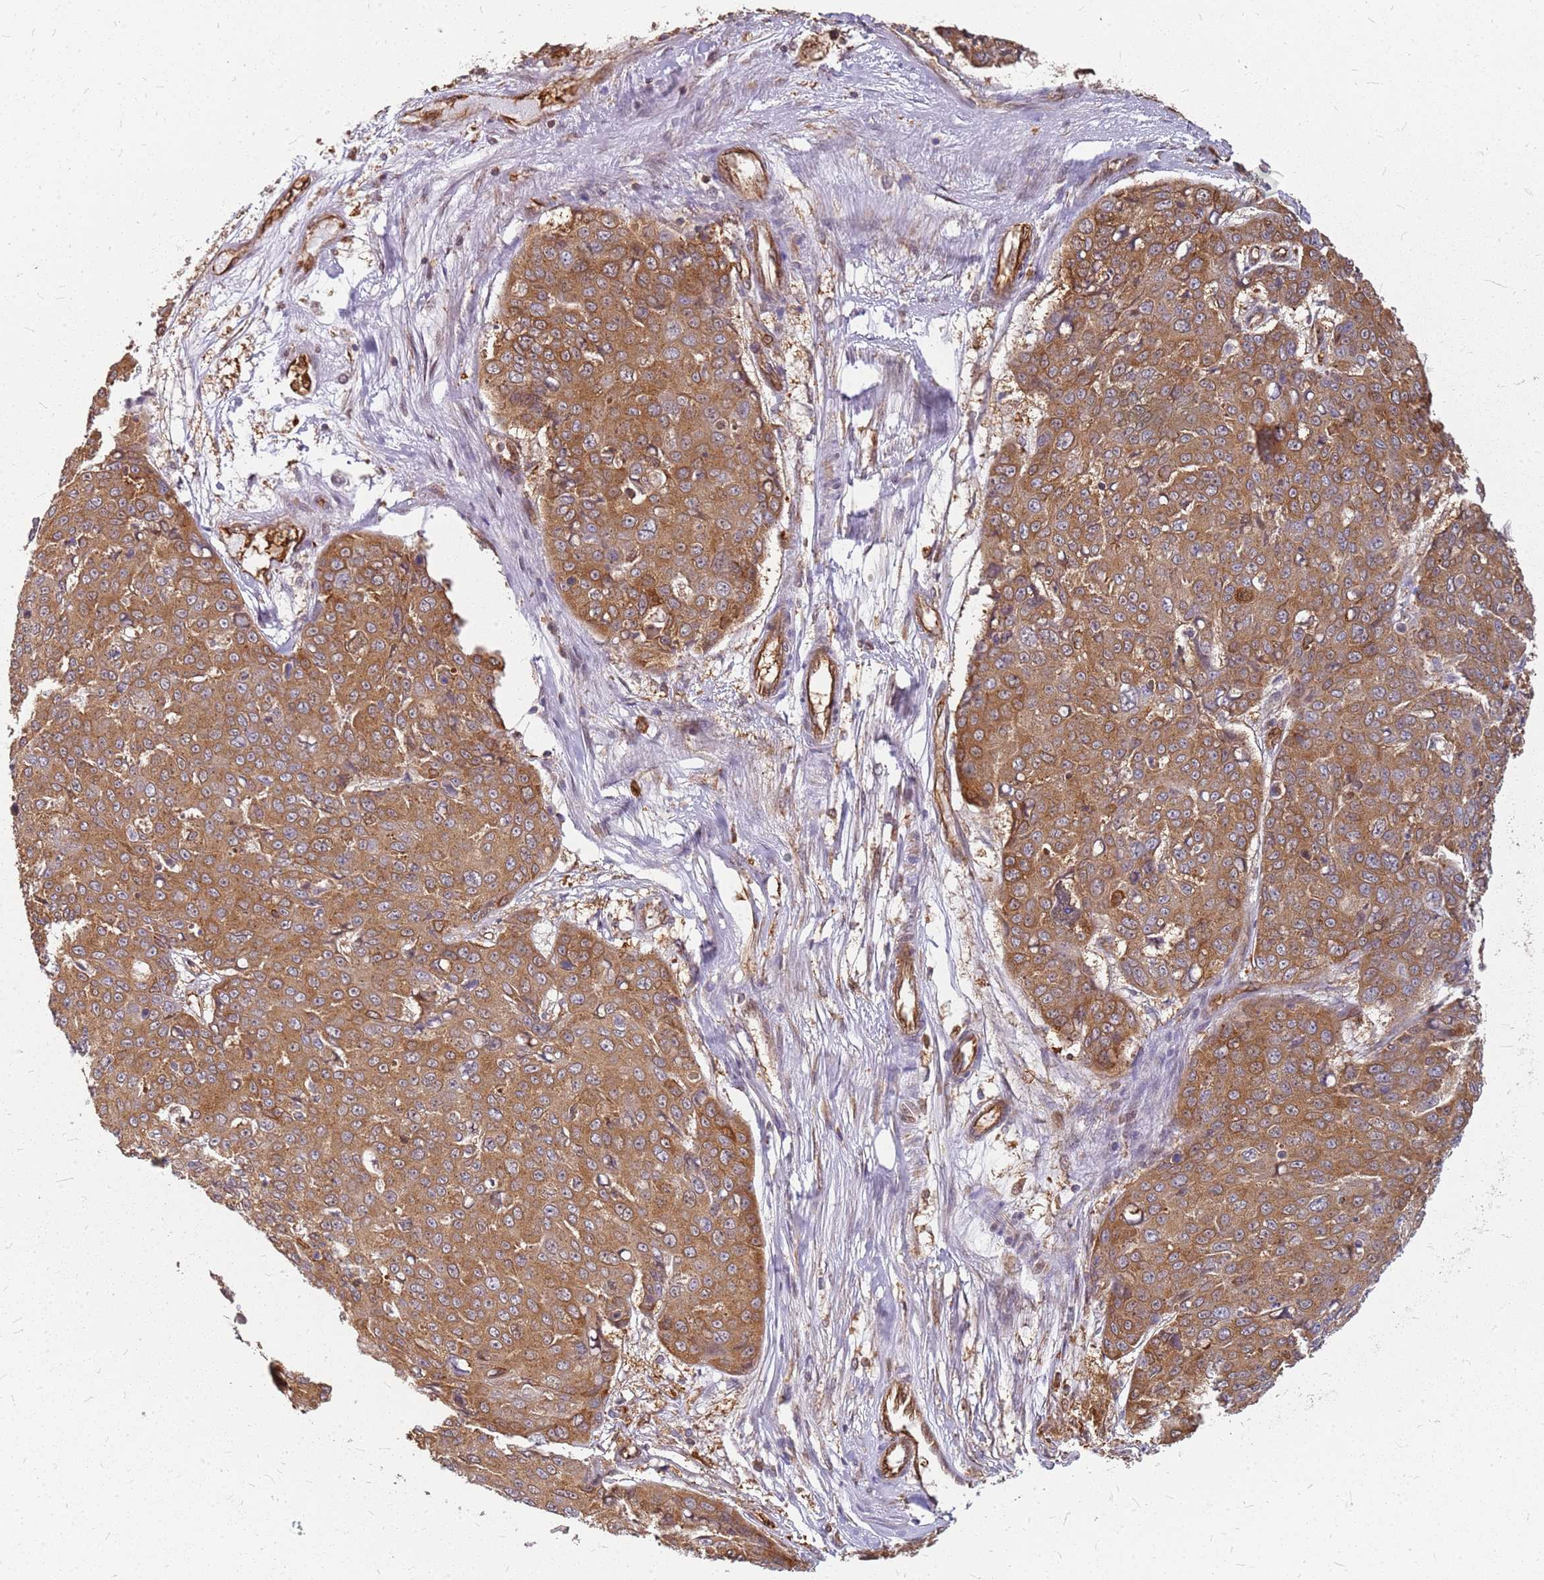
{"staining": {"intensity": "moderate", "quantity": ">75%", "location": "cytoplasmic/membranous"}, "tissue": "skin cancer", "cell_type": "Tumor cells", "image_type": "cancer", "snomed": [{"axis": "morphology", "description": "Squamous cell carcinoma, NOS"}, {"axis": "topography", "description": "Skin"}], "caption": "Protein expression analysis of skin squamous cell carcinoma shows moderate cytoplasmic/membranous positivity in about >75% of tumor cells. Nuclei are stained in blue.", "gene": "HDX", "patient": {"sex": "male", "age": 71}}